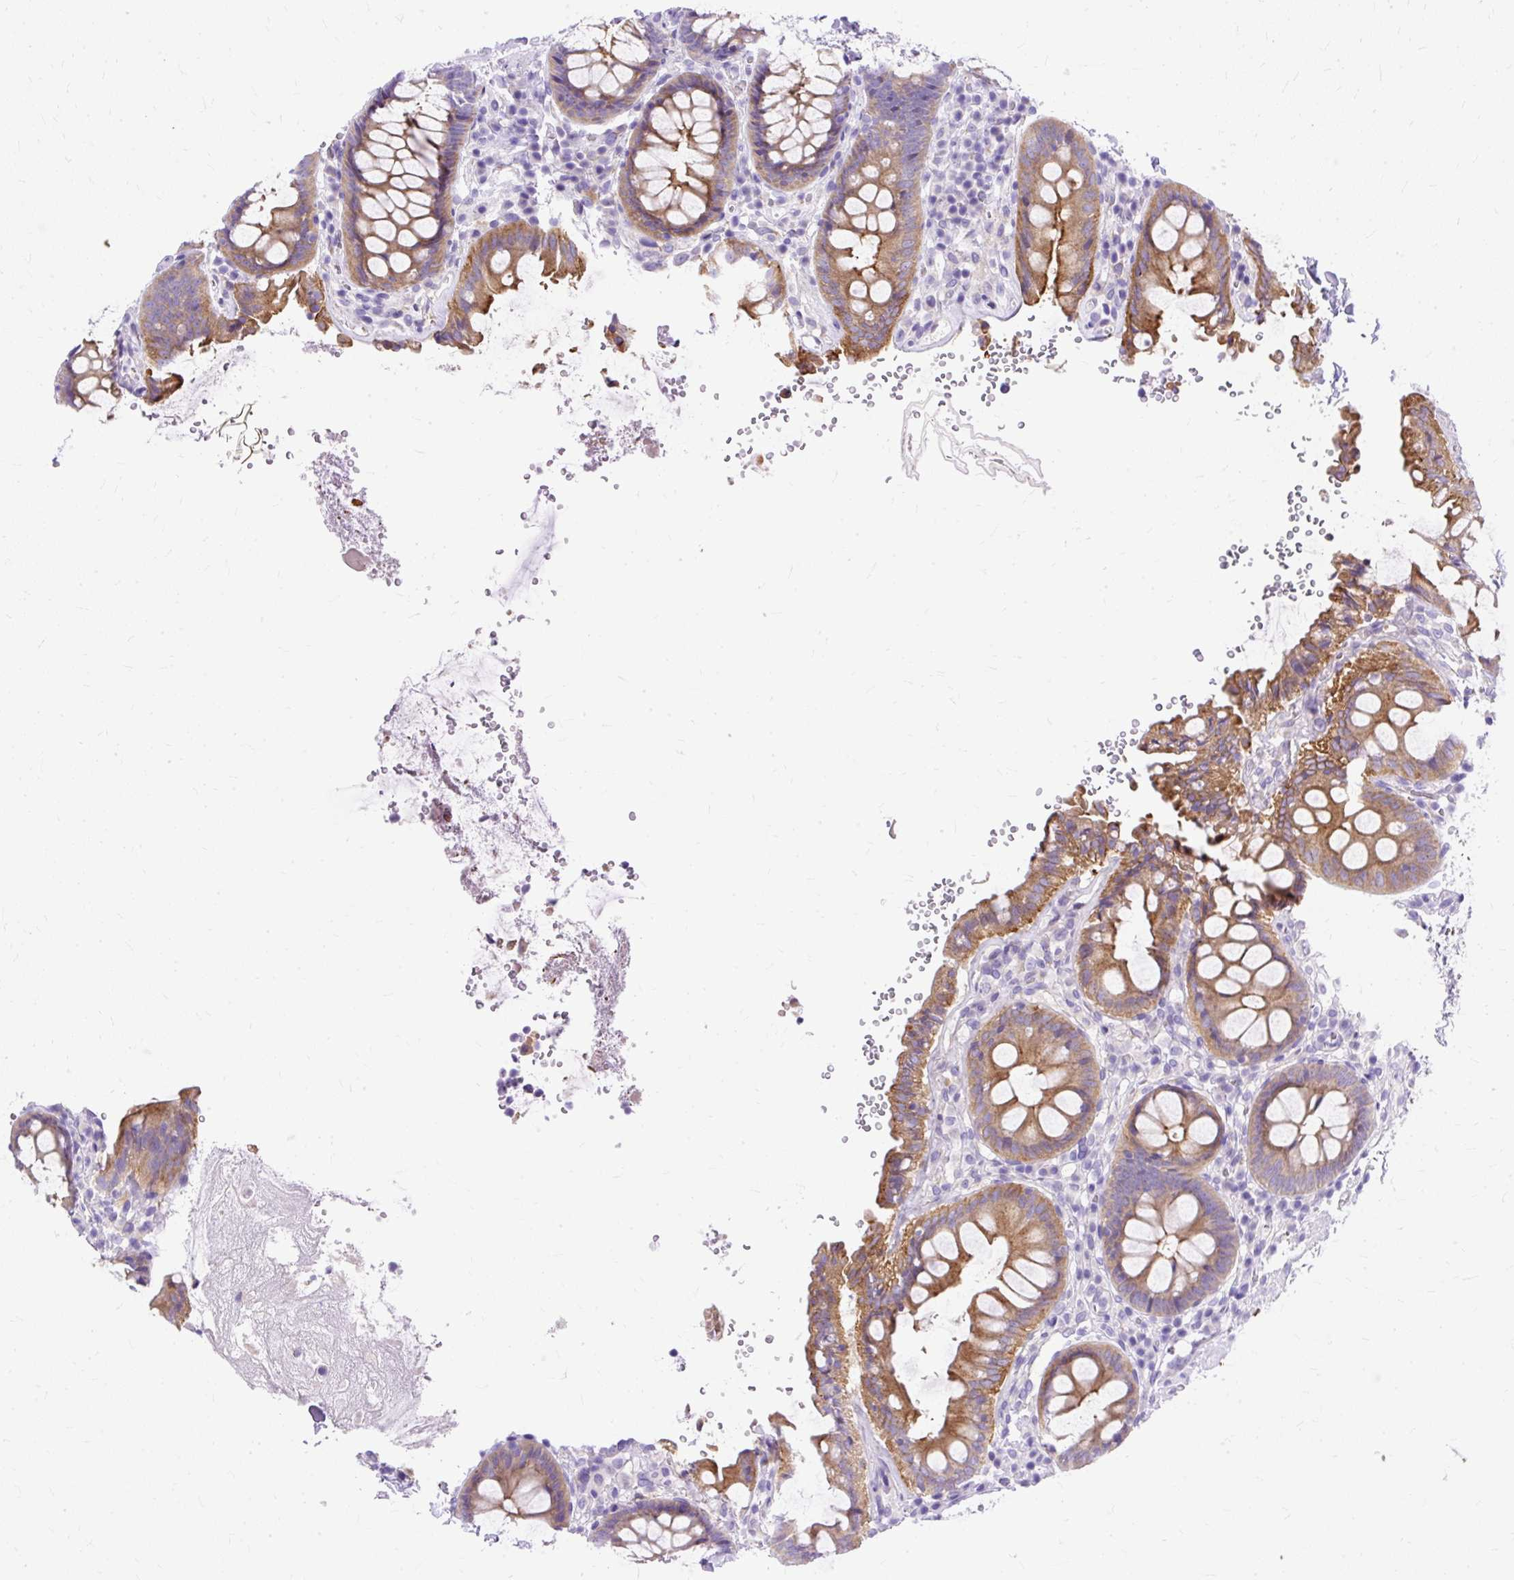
{"staining": {"intensity": "negative", "quantity": "none", "location": "none"}, "tissue": "colon", "cell_type": "Endothelial cells", "image_type": "normal", "snomed": [{"axis": "morphology", "description": "Normal tissue, NOS"}, {"axis": "topography", "description": "Colon"}], "caption": "Endothelial cells show no significant protein positivity in normal colon. (DAB immunohistochemistry (IHC) visualized using brightfield microscopy, high magnification).", "gene": "MYO6", "patient": {"sex": "male", "age": 84}}